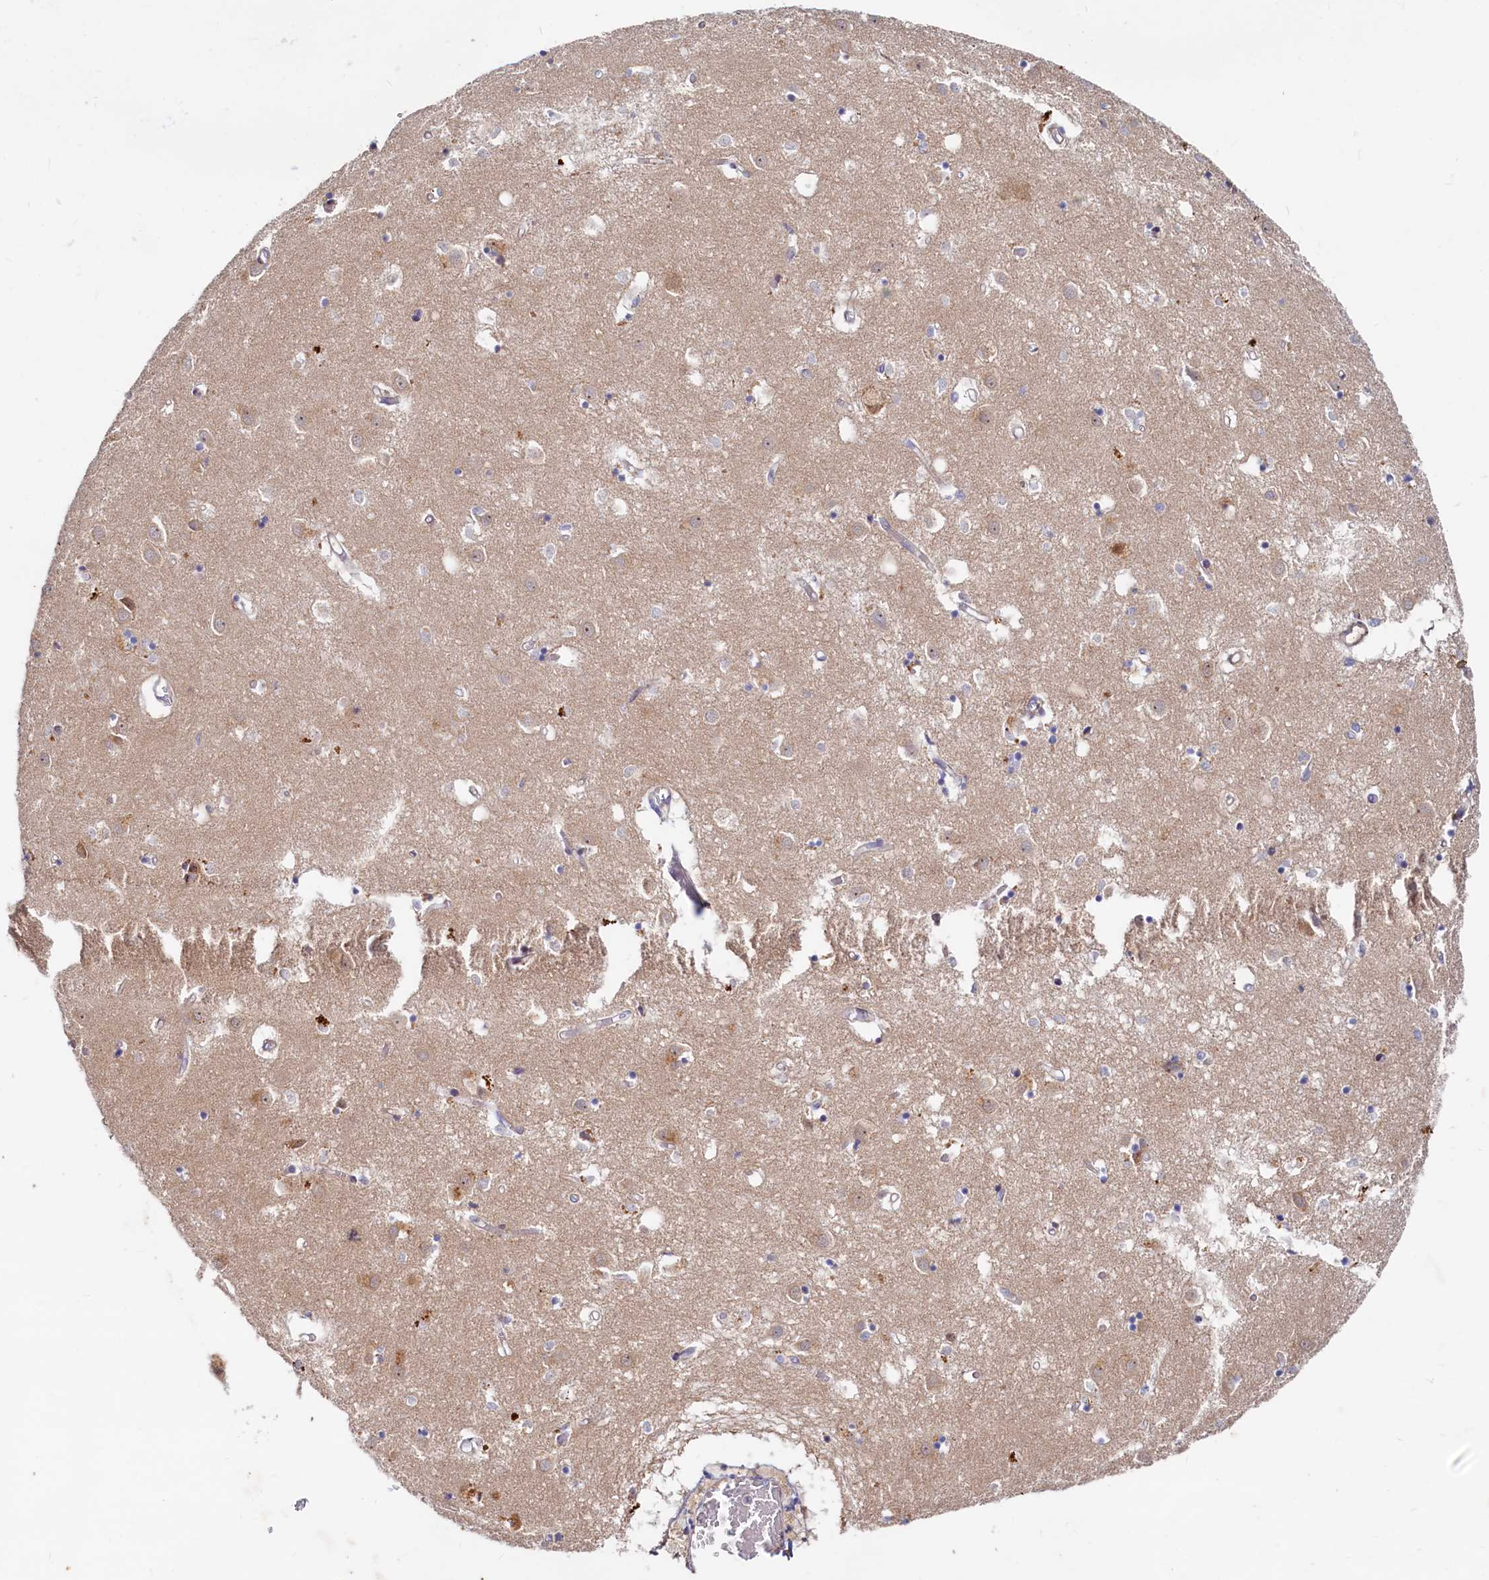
{"staining": {"intensity": "weak", "quantity": "<25%", "location": "cytoplasmic/membranous"}, "tissue": "caudate", "cell_type": "Glial cells", "image_type": "normal", "snomed": [{"axis": "morphology", "description": "Normal tissue, NOS"}, {"axis": "topography", "description": "Lateral ventricle wall"}], "caption": "DAB (3,3'-diaminobenzidine) immunohistochemical staining of benign caudate demonstrates no significant expression in glial cells. (DAB (3,3'-diaminobenzidine) immunohistochemistry, high magnification).", "gene": "RGS7BP", "patient": {"sex": "male", "age": 70}}